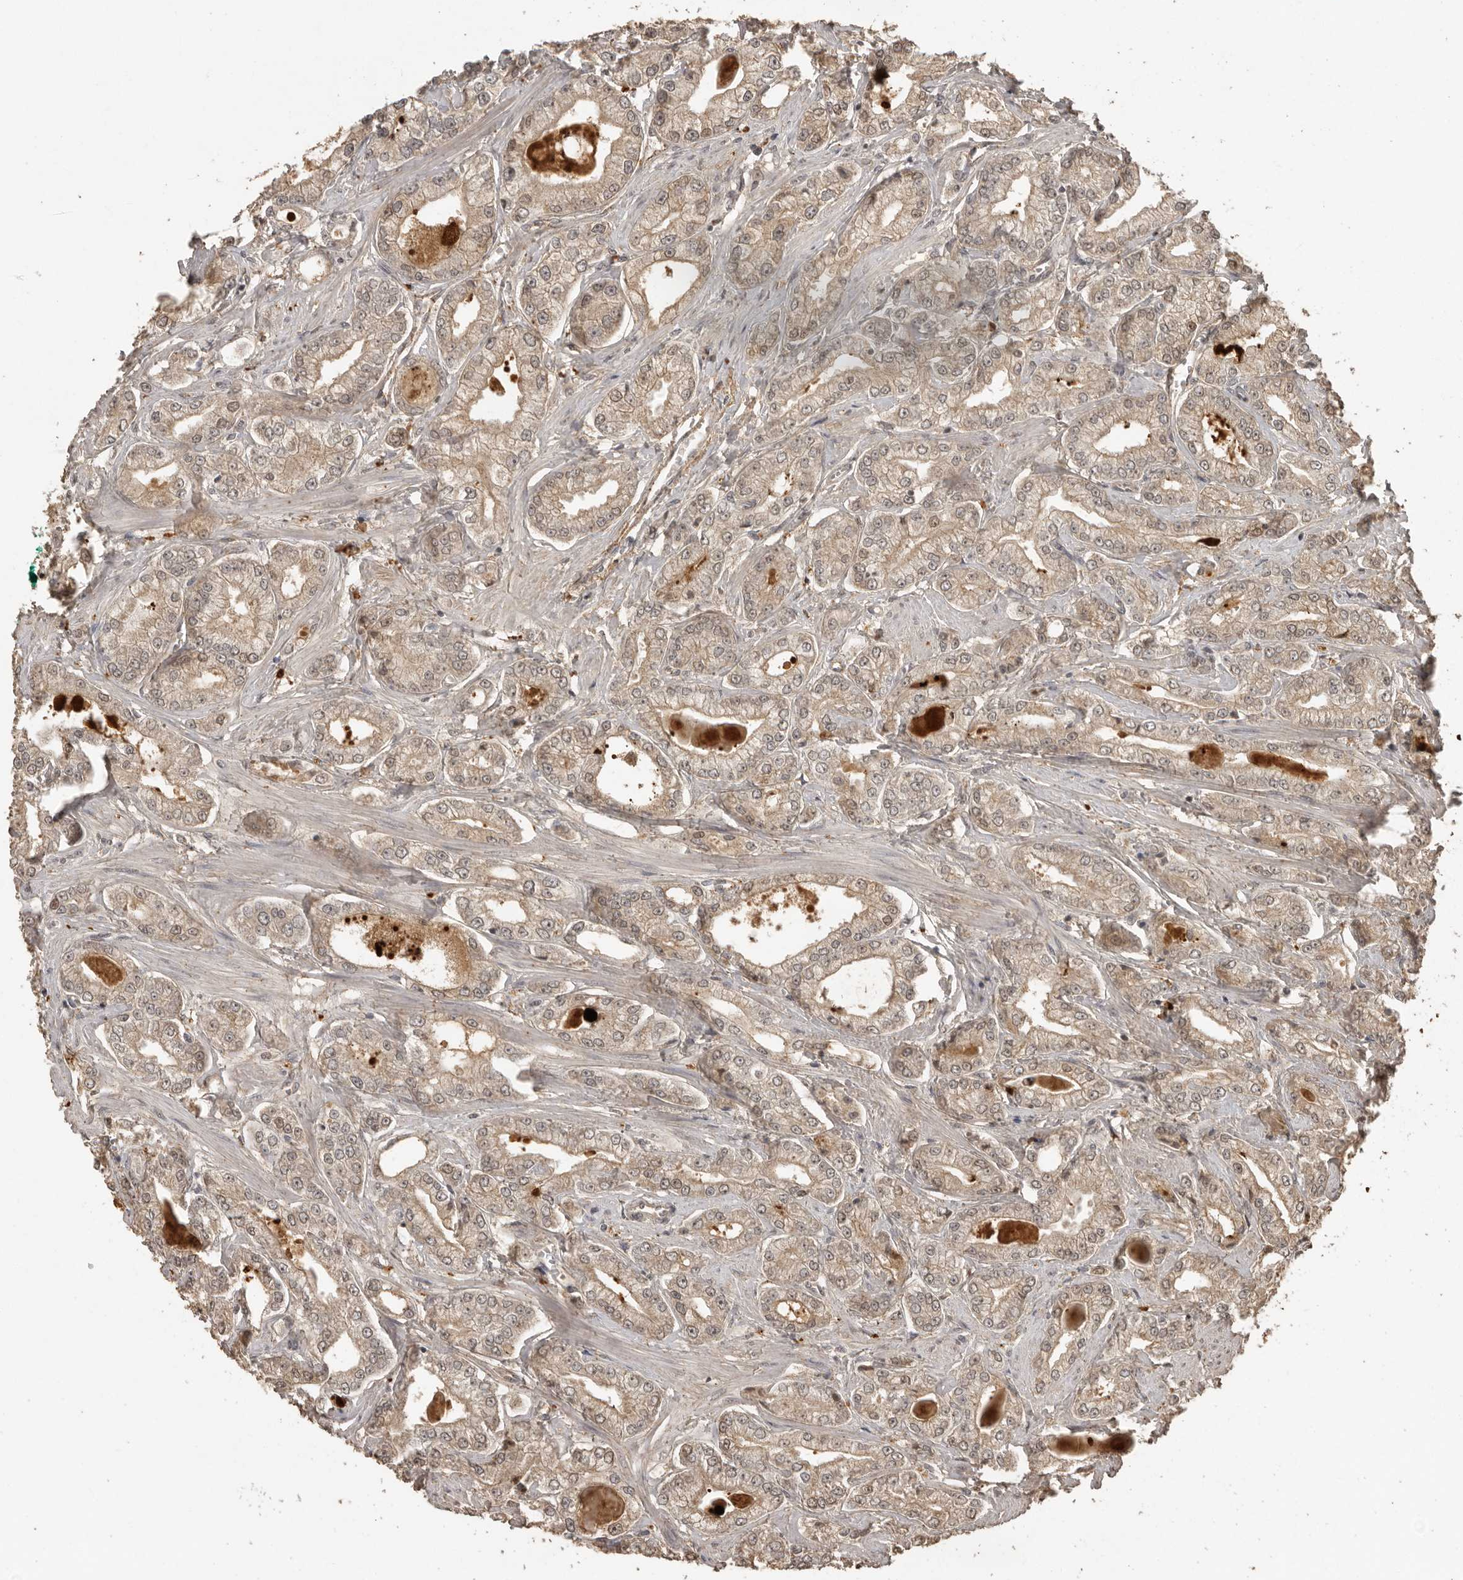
{"staining": {"intensity": "weak", "quantity": ">75%", "location": "cytoplasmic/membranous"}, "tissue": "prostate cancer", "cell_type": "Tumor cells", "image_type": "cancer", "snomed": [{"axis": "morphology", "description": "Adenocarcinoma, Low grade"}, {"axis": "topography", "description": "Prostate"}], "caption": "DAB (3,3'-diaminobenzidine) immunohistochemical staining of prostate adenocarcinoma (low-grade) reveals weak cytoplasmic/membranous protein positivity in approximately >75% of tumor cells.", "gene": "CTF1", "patient": {"sex": "male", "age": 62}}